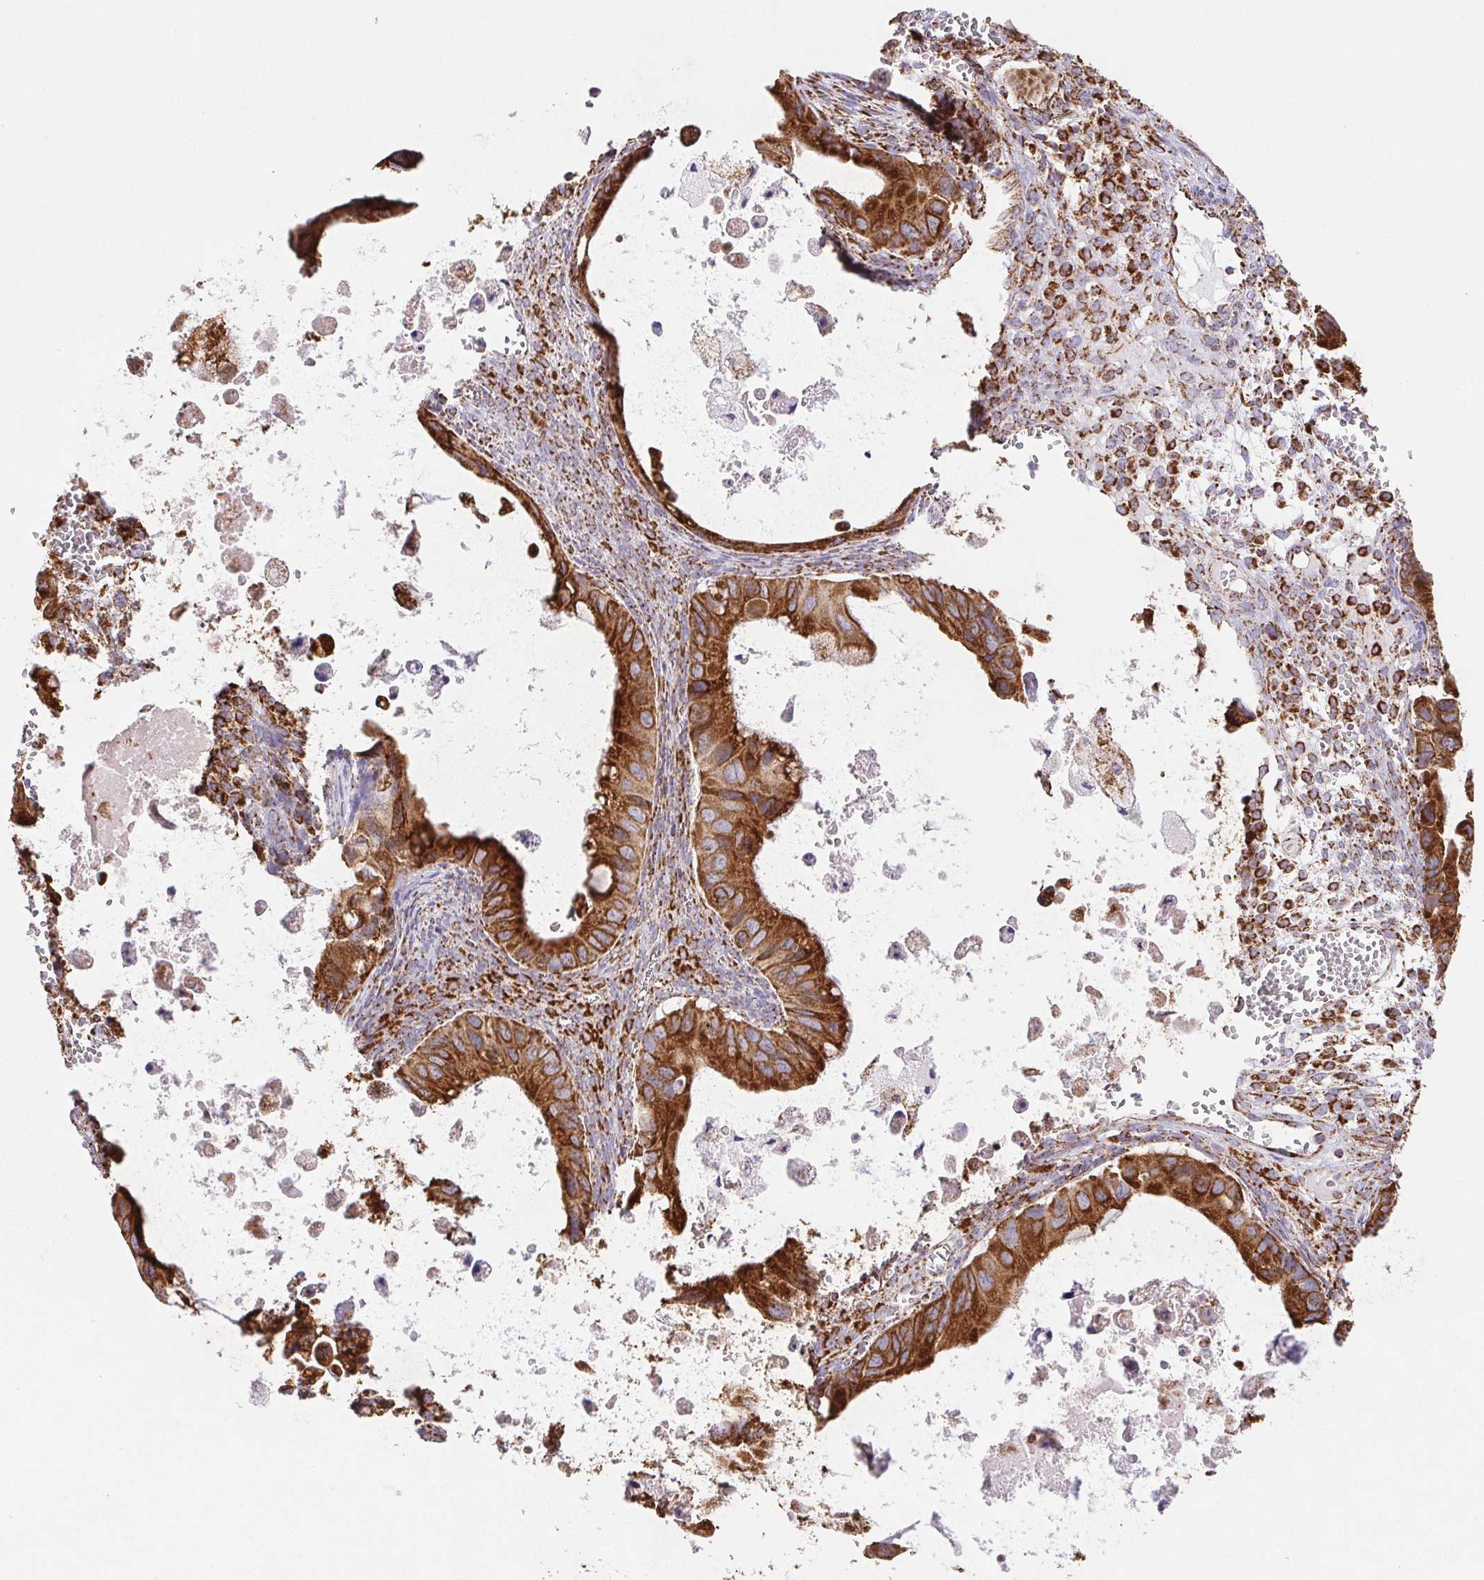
{"staining": {"intensity": "strong", "quantity": ">75%", "location": "cytoplasmic/membranous"}, "tissue": "ovarian cancer", "cell_type": "Tumor cells", "image_type": "cancer", "snomed": [{"axis": "morphology", "description": "Cystadenocarcinoma, mucinous, NOS"}, {"axis": "topography", "description": "Ovary"}], "caption": "About >75% of tumor cells in ovarian cancer (mucinous cystadenocarcinoma) exhibit strong cytoplasmic/membranous protein staining as visualized by brown immunohistochemical staining.", "gene": "NIPSNAP2", "patient": {"sex": "female", "age": 64}}